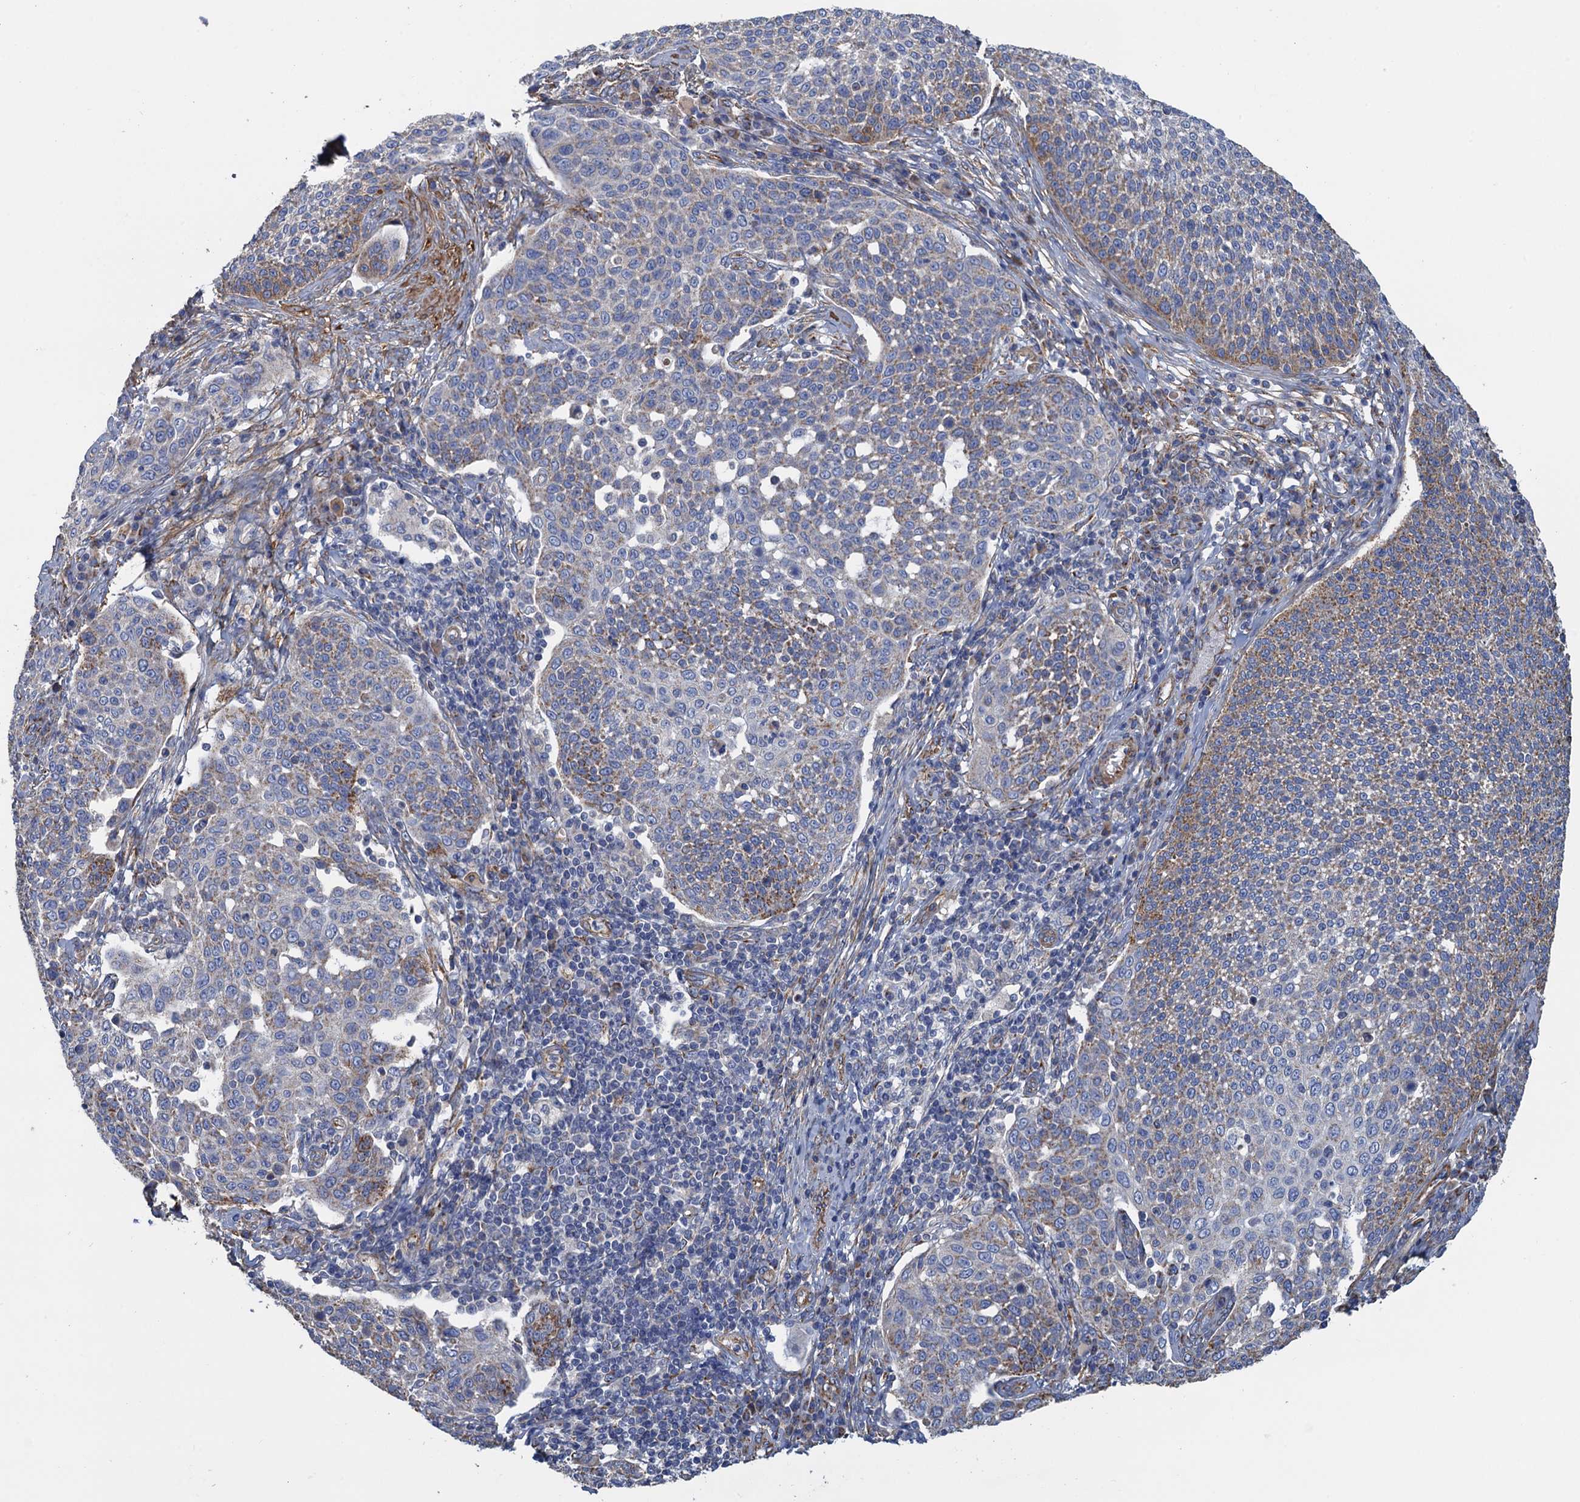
{"staining": {"intensity": "moderate", "quantity": "<25%", "location": "cytoplasmic/membranous"}, "tissue": "cervical cancer", "cell_type": "Tumor cells", "image_type": "cancer", "snomed": [{"axis": "morphology", "description": "Squamous cell carcinoma, NOS"}, {"axis": "topography", "description": "Cervix"}], "caption": "Brown immunohistochemical staining in human squamous cell carcinoma (cervical) demonstrates moderate cytoplasmic/membranous positivity in approximately <25% of tumor cells. The staining was performed using DAB (3,3'-diaminobenzidine) to visualize the protein expression in brown, while the nuclei were stained in blue with hematoxylin (Magnification: 20x).", "gene": "GCSH", "patient": {"sex": "female", "age": 34}}